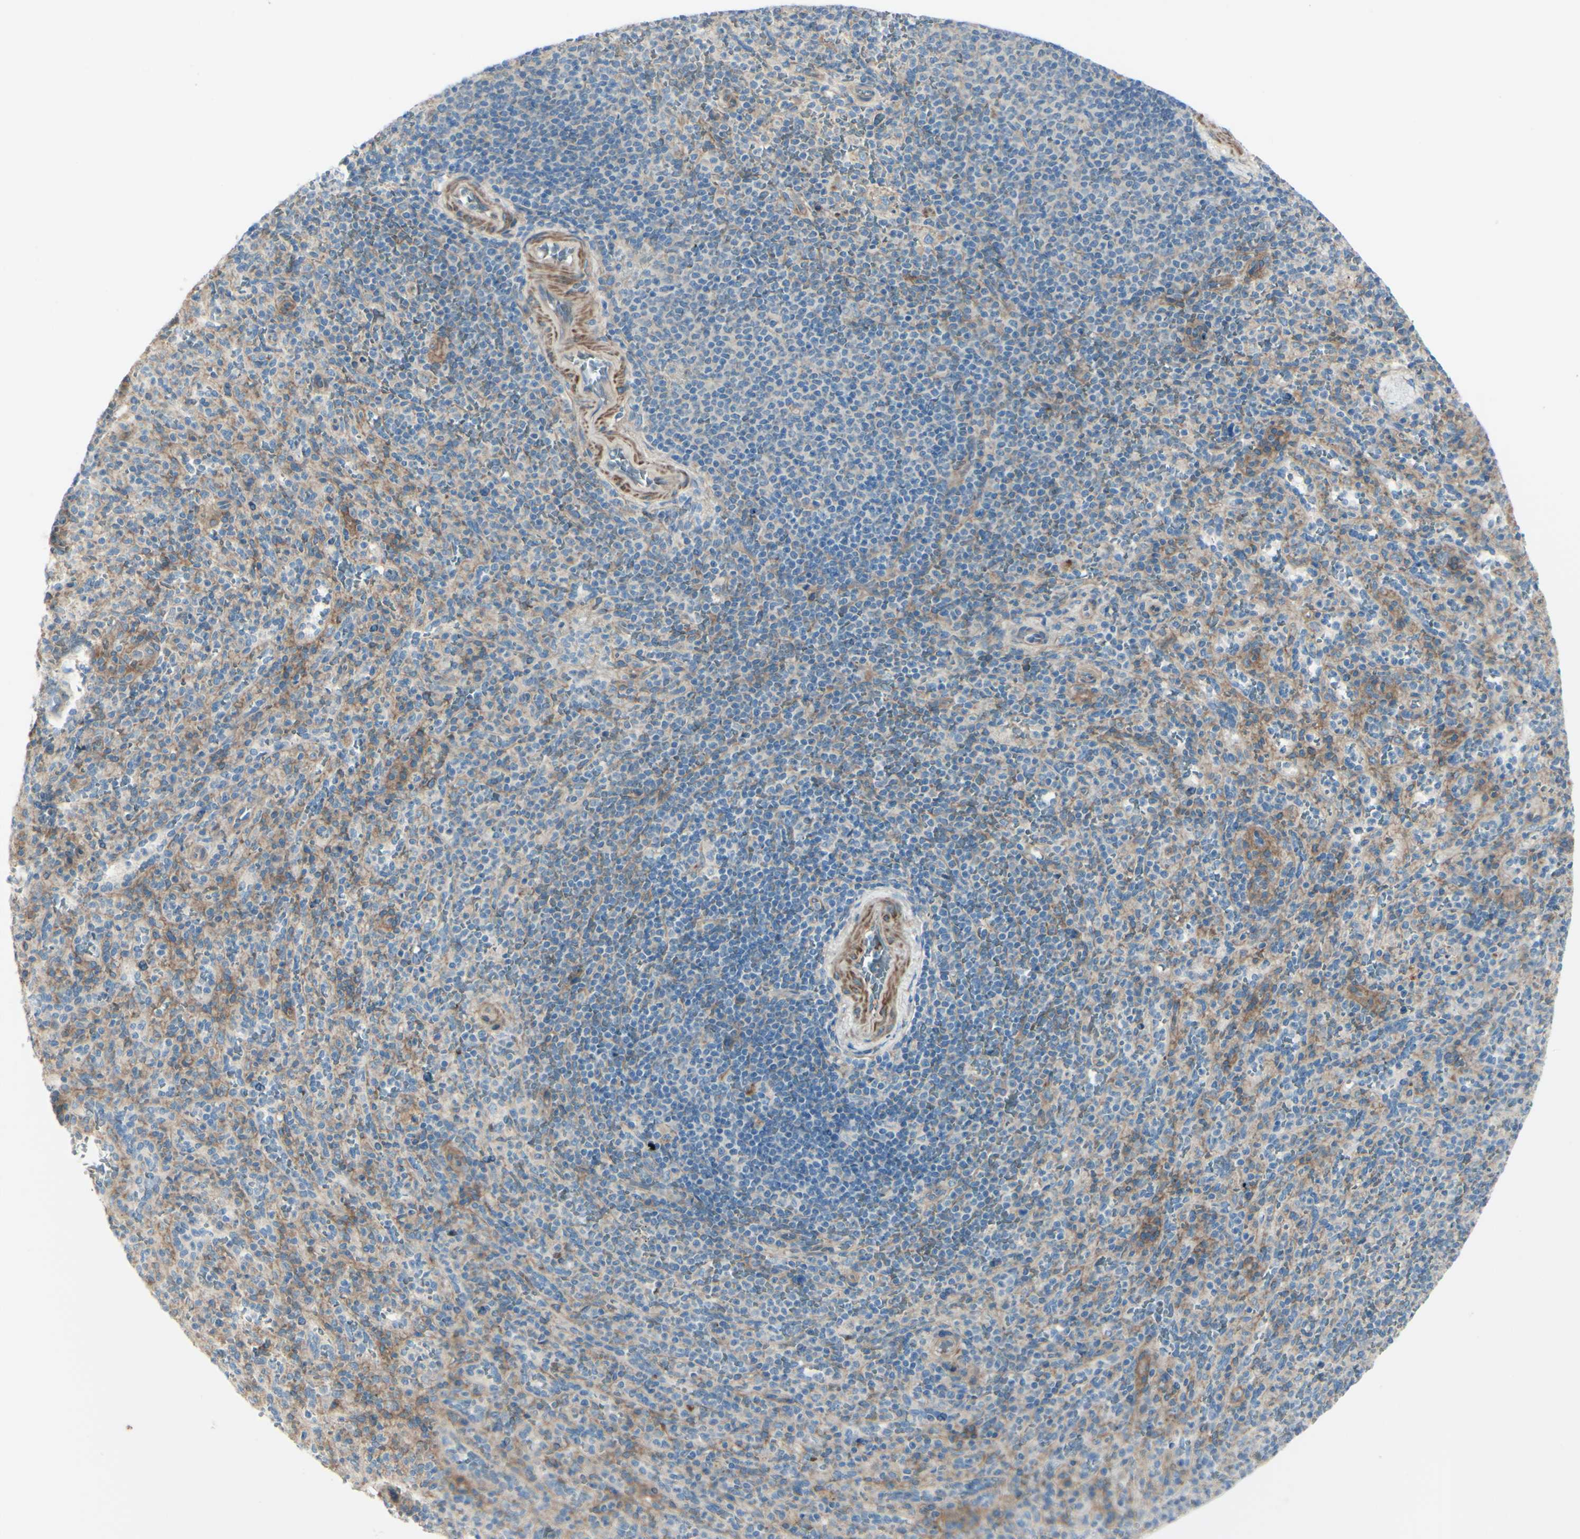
{"staining": {"intensity": "weak", "quantity": ">75%", "location": "cytoplasmic/membranous"}, "tissue": "spleen", "cell_type": "Cells in red pulp", "image_type": "normal", "snomed": [{"axis": "morphology", "description": "Normal tissue, NOS"}, {"axis": "topography", "description": "Spleen"}], "caption": "Immunohistochemistry (IHC) (DAB) staining of normal spleen exhibits weak cytoplasmic/membranous protein expression in about >75% of cells in red pulp. The staining was performed using DAB to visualize the protein expression in brown, while the nuclei were stained in blue with hematoxylin (Magnification: 20x).", "gene": "PCDHGA10", "patient": {"sex": "male", "age": 36}}